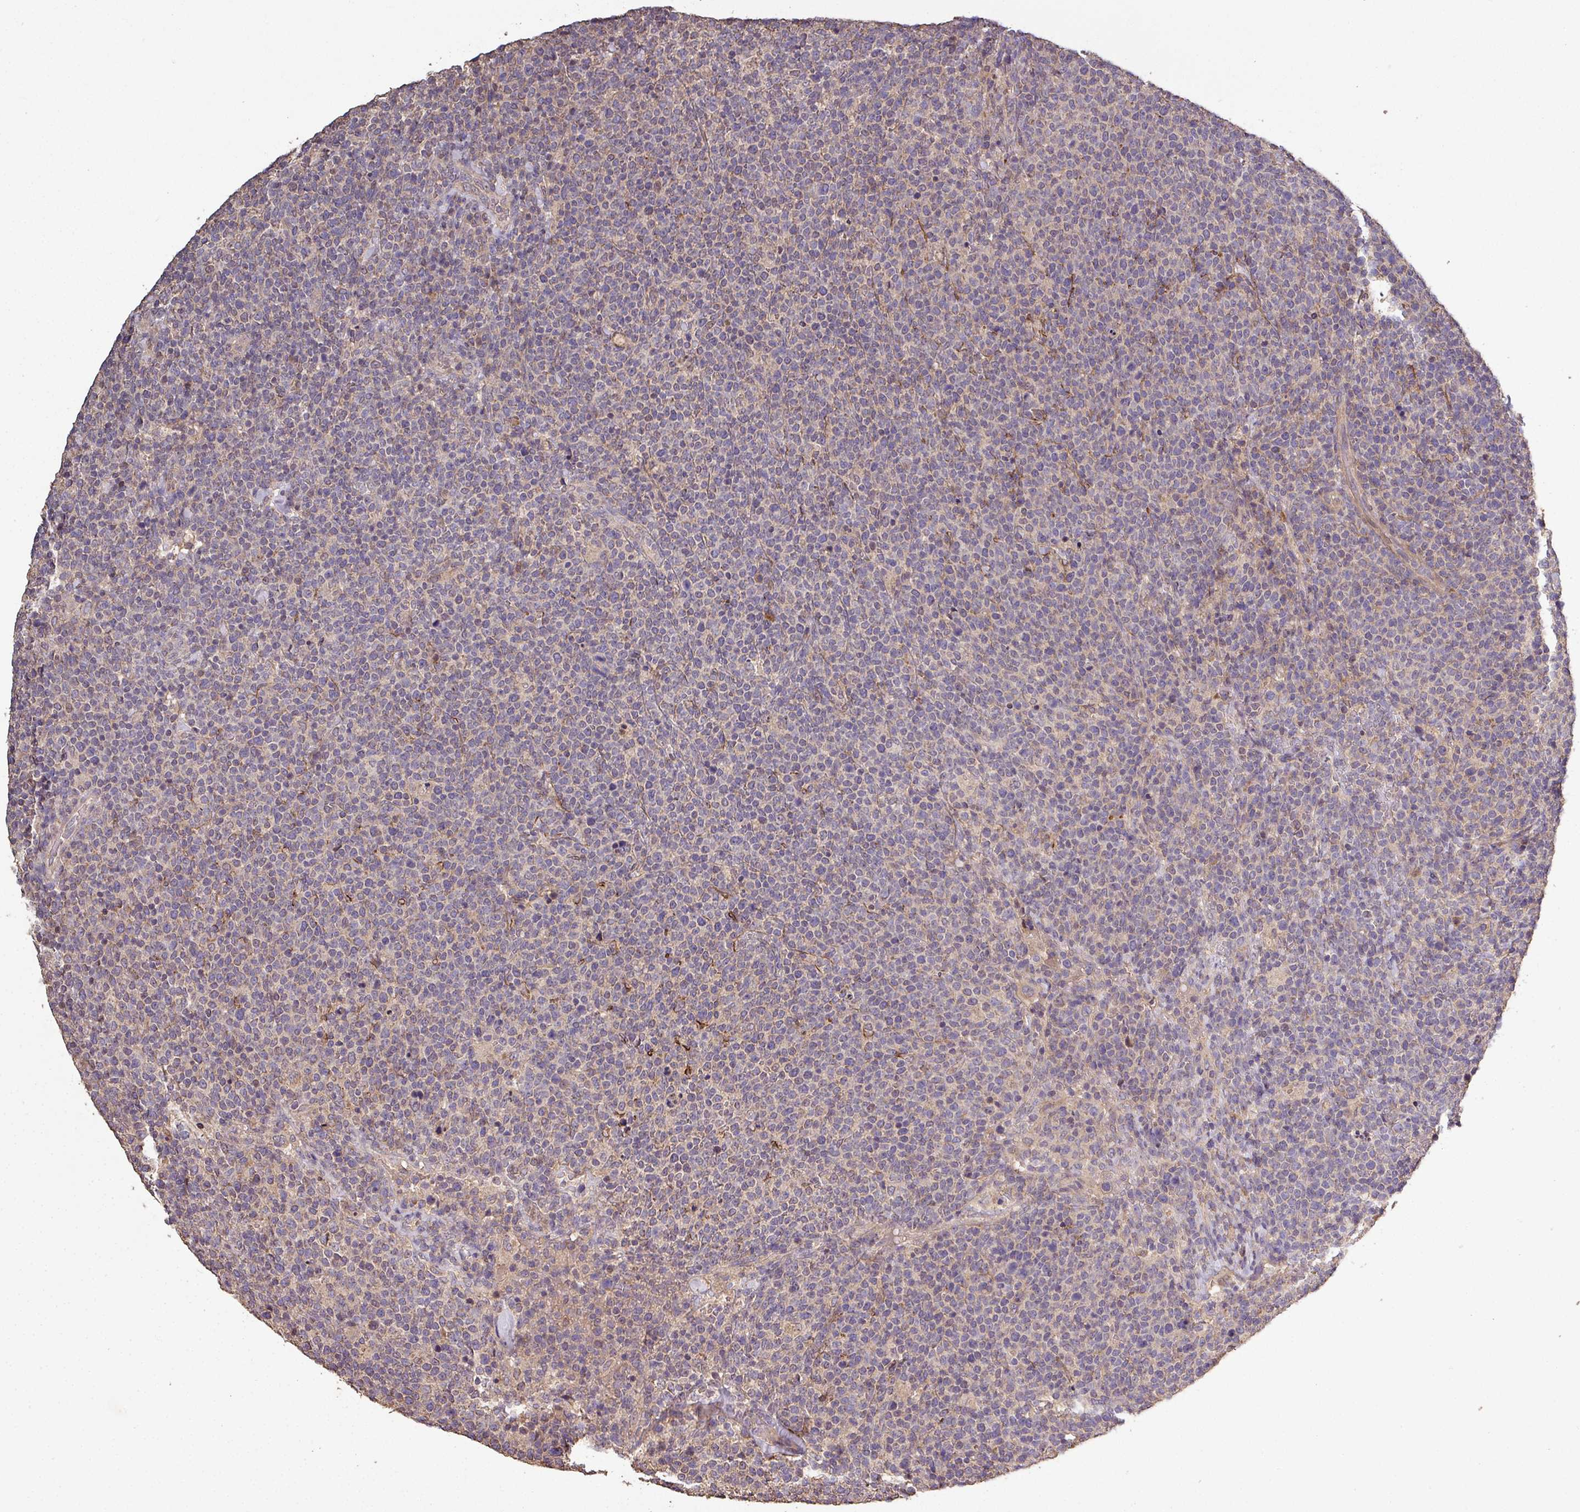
{"staining": {"intensity": "negative", "quantity": "none", "location": "none"}, "tissue": "lymphoma", "cell_type": "Tumor cells", "image_type": "cancer", "snomed": [{"axis": "morphology", "description": "Malignant lymphoma, non-Hodgkin's type, High grade"}, {"axis": "topography", "description": "Lymph node"}], "caption": "IHC of human lymphoma displays no expression in tumor cells.", "gene": "ISLR", "patient": {"sex": "male", "age": 61}}